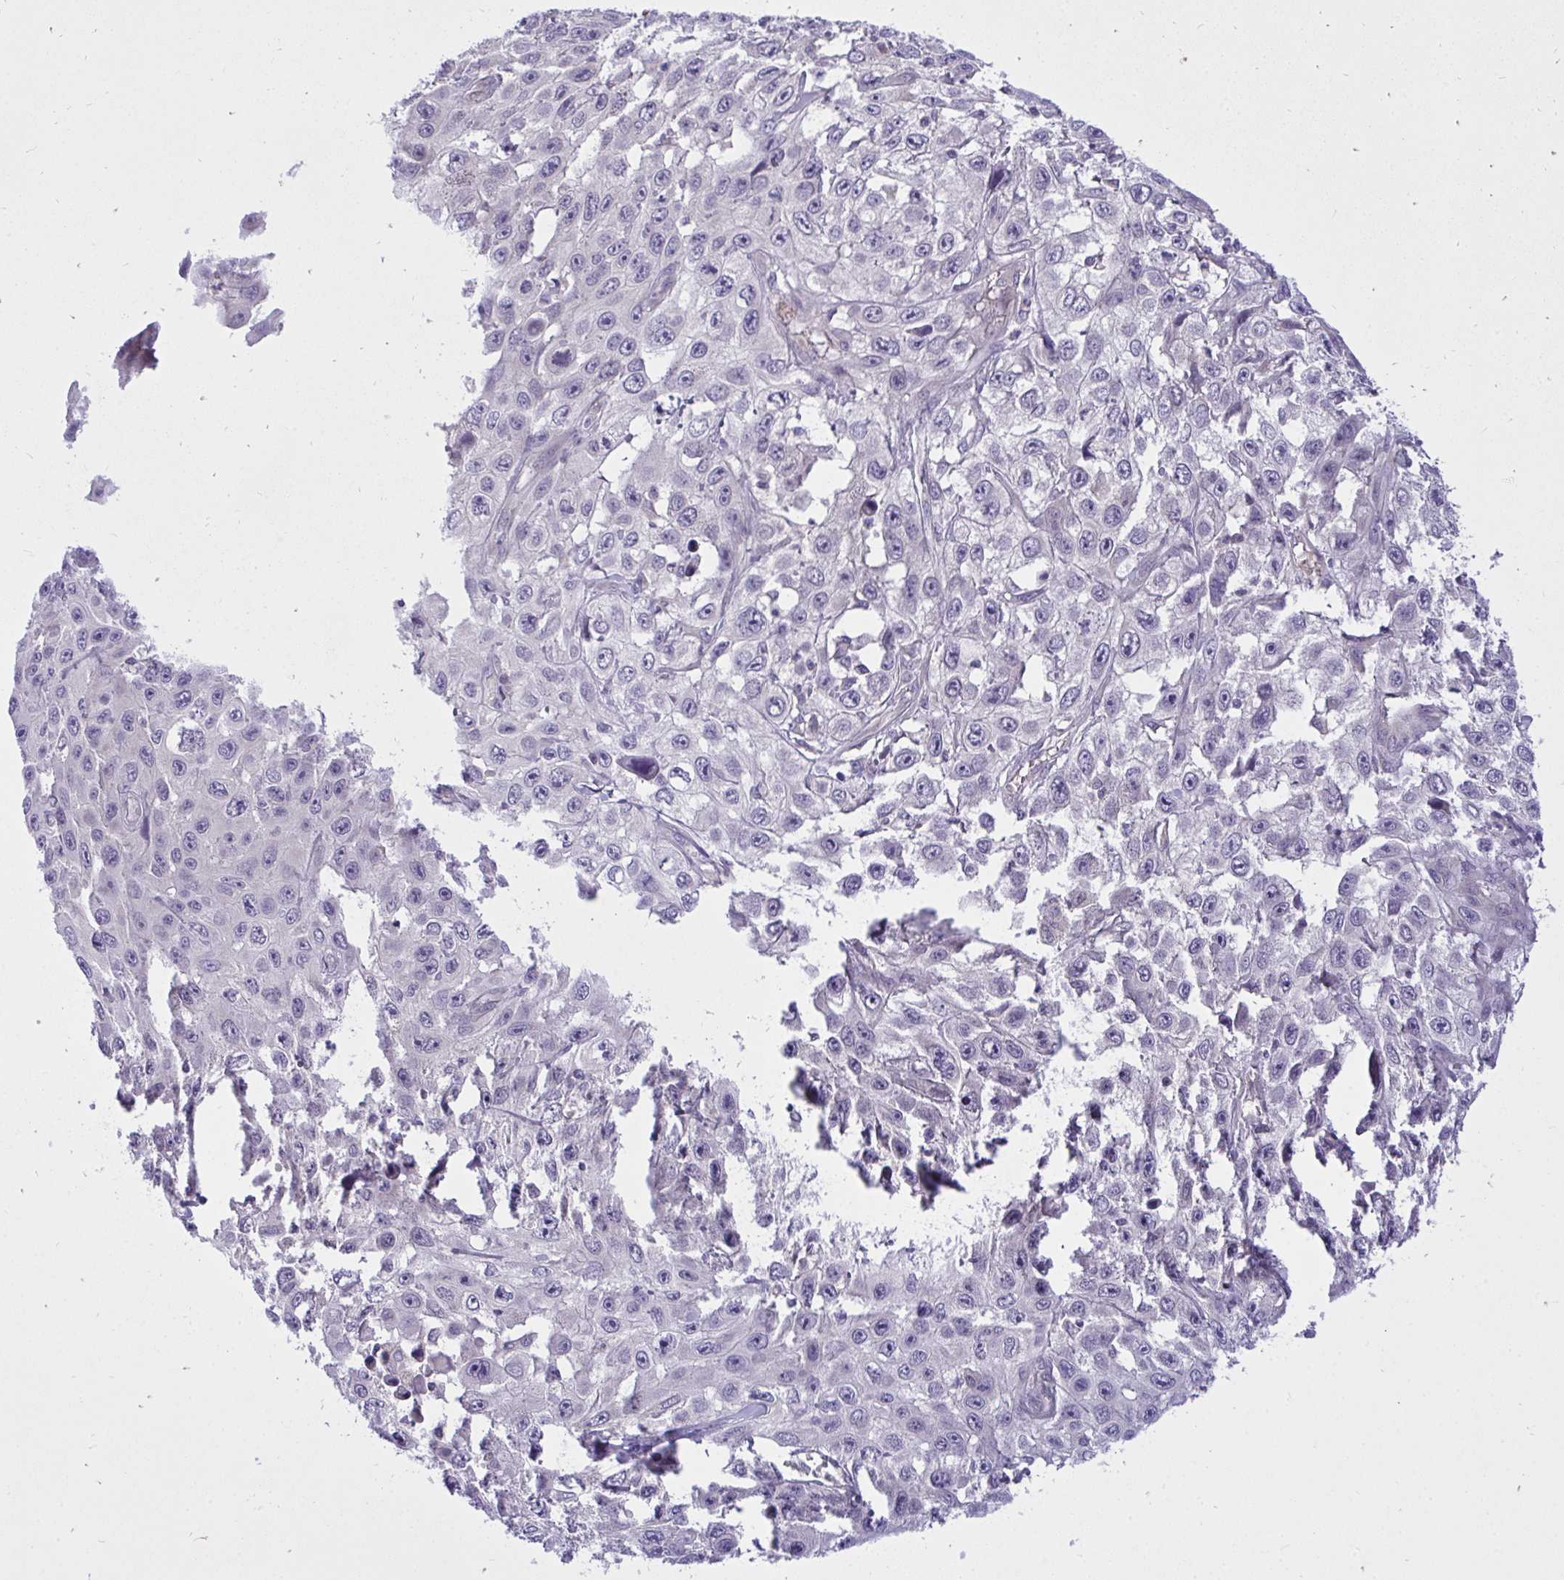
{"staining": {"intensity": "negative", "quantity": "none", "location": "none"}, "tissue": "skin cancer", "cell_type": "Tumor cells", "image_type": "cancer", "snomed": [{"axis": "morphology", "description": "Squamous cell carcinoma, NOS"}, {"axis": "topography", "description": "Skin"}], "caption": "High power microscopy histopathology image of an immunohistochemistry (IHC) micrograph of skin cancer, revealing no significant staining in tumor cells.", "gene": "C19orf54", "patient": {"sex": "male", "age": 82}}